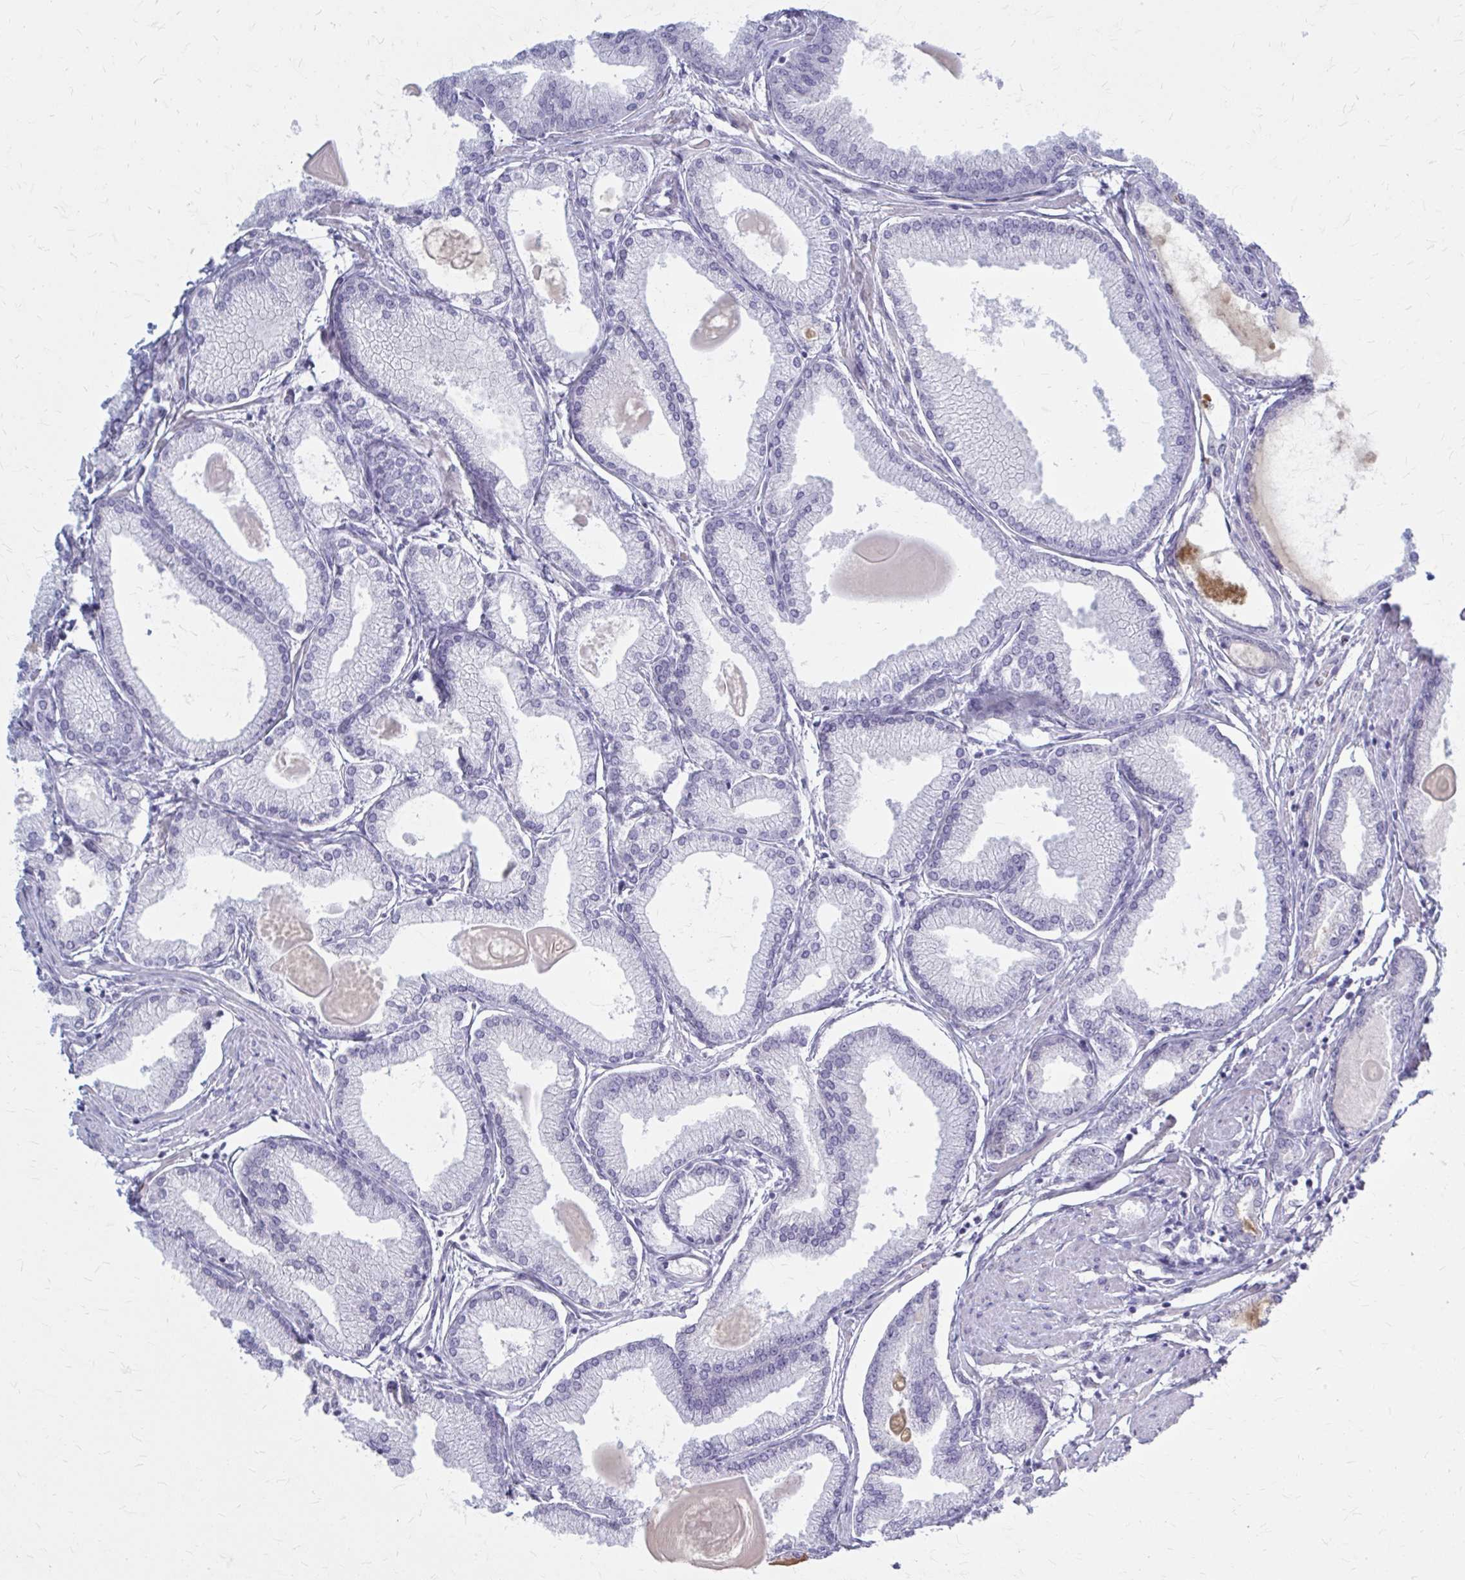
{"staining": {"intensity": "negative", "quantity": "none", "location": "none"}, "tissue": "prostate cancer", "cell_type": "Tumor cells", "image_type": "cancer", "snomed": [{"axis": "morphology", "description": "Adenocarcinoma, High grade"}, {"axis": "topography", "description": "Prostate"}], "caption": "An immunohistochemistry photomicrograph of prostate cancer (adenocarcinoma (high-grade)) is shown. There is no staining in tumor cells of prostate cancer (adenocarcinoma (high-grade)).", "gene": "SERPIND1", "patient": {"sex": "male", "age": 68}}